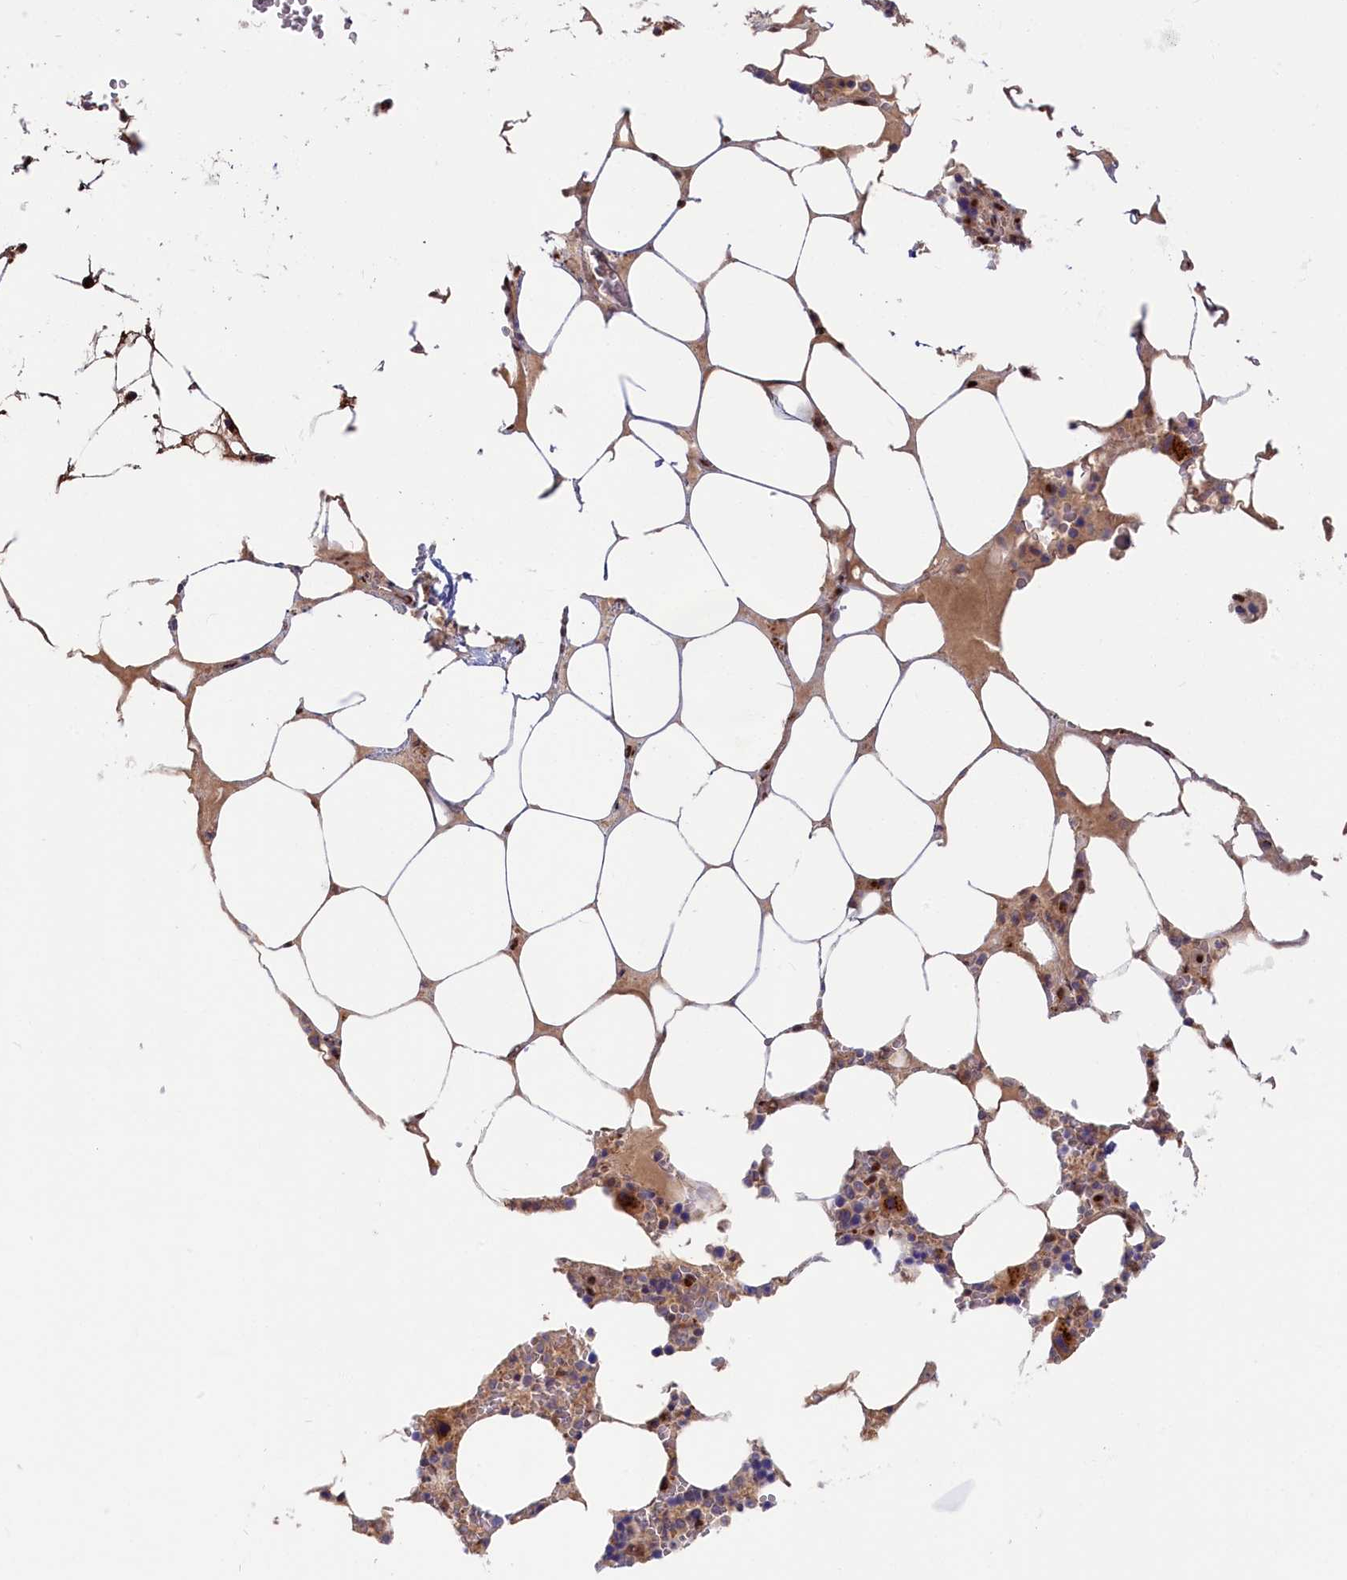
{"staining": {"intensity": "moderate", "quantity": "<25%", "location": "cytoplasmic/membranous,nuclear"}, "tissue": "bone marrow", "cell_type": "Hematopoietic cells", "image_type": "normal", "snomed": [{"axis": "morphology", "description": "Normal tissue, NOS"}, {"axis": "topography", "description": "Bone marrow"}], "caption": "Immunohistochemistry photomicrograph of benign bone marrow stained for a protein (brown), which displays low levels of moderate cytoplasmic/membranous,nuclear positivity in approximately <25% of hematopoietic cells.", "gene": "CHST12", "patient": {"sex": "male", "age": 64}}